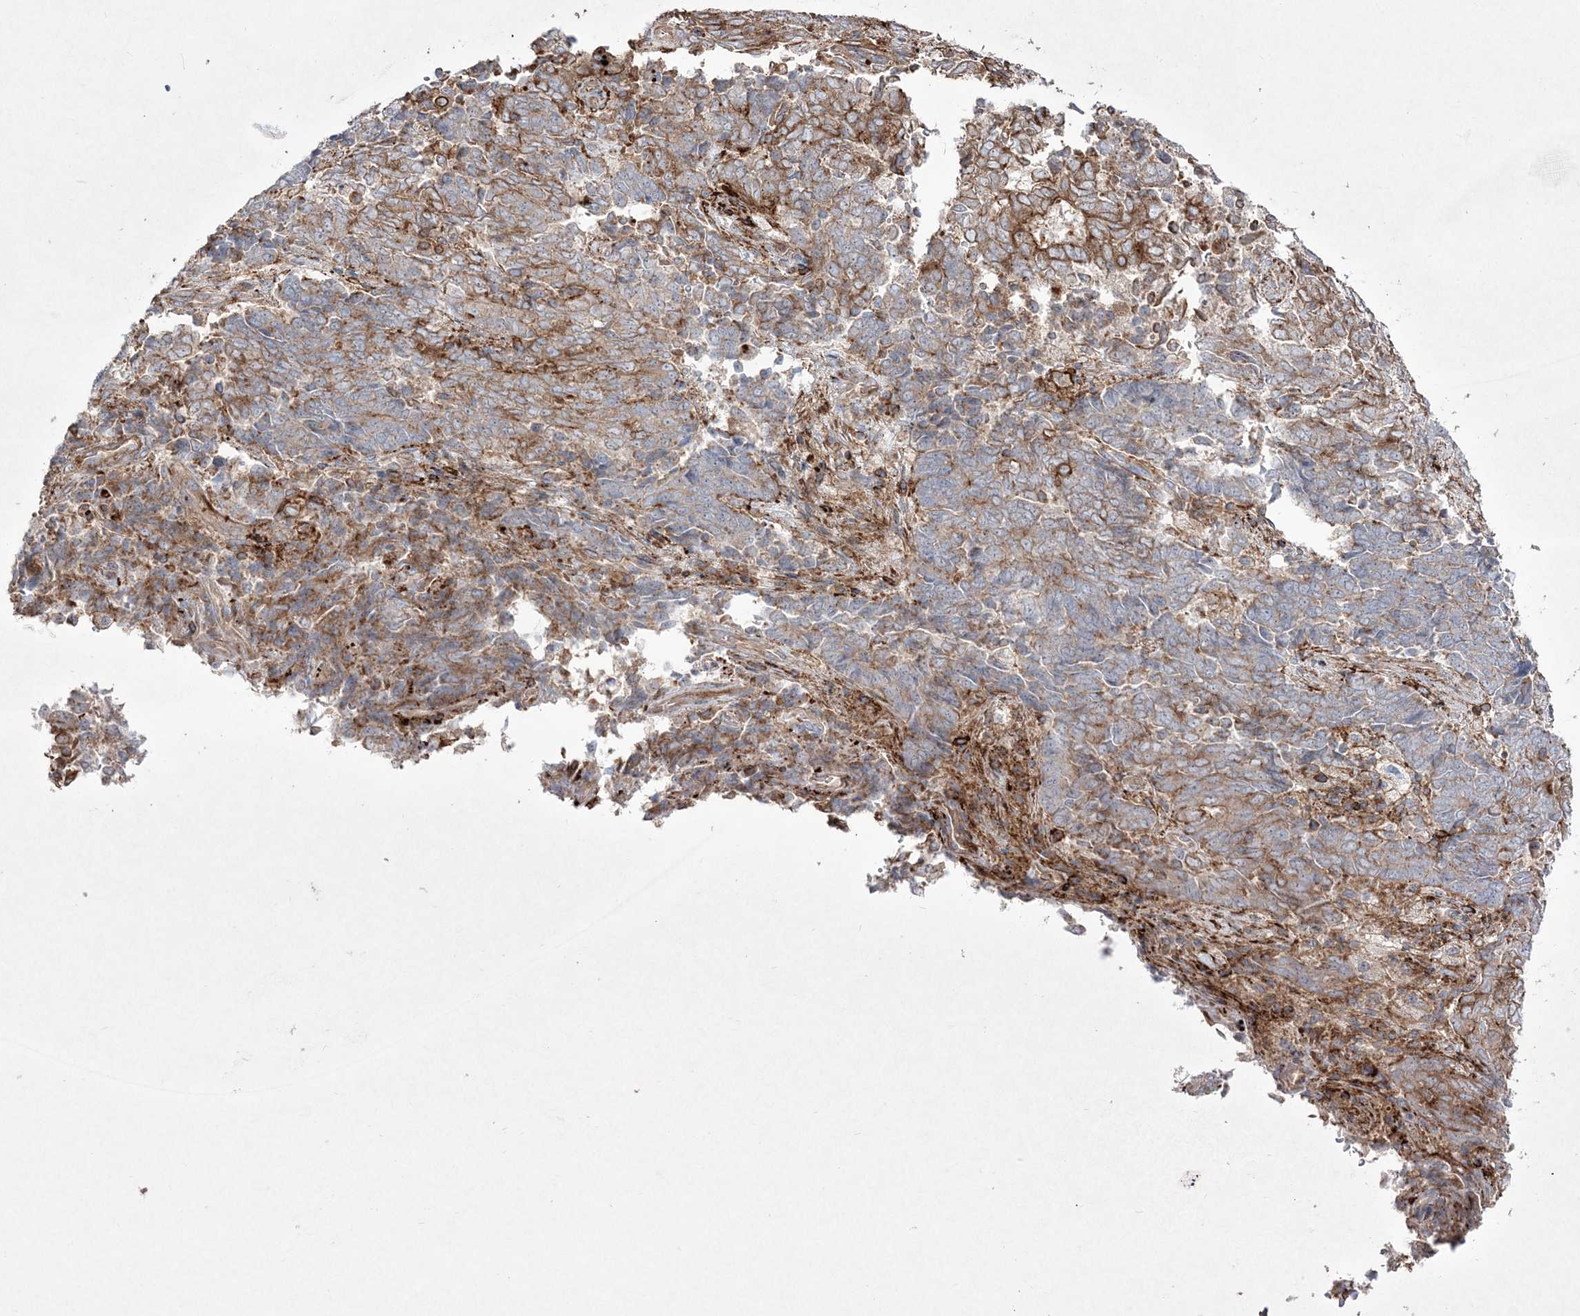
{"staining": {"intensity": "moderate", "quantity": "<25%", "location": "cytoplasmic/membranous"}, "tissue": "endometrial cancer", "cell_type": "Tumor cells", "image_type": "cancer", "snomed": [{"axis": "morphology", "description": "Adenocarcinoma, NOS"}, {"axis": "topography", "description": "Endometrium"}], "caption": "Immunohistochemistry (IHC) photomicrograph of neoplastic tissue: human endometrial cancer (adenocarcinoma) stained using immunohistochemistry (IHC) exhibits low levels of moderate protein expression localized specifically in the cytoplasmic/membranous of tumor cells, appearing as a cytoplasmic/membranous brown color.", "gene": "RICTOR", "patient": {"sex": "female", "age": 80}}